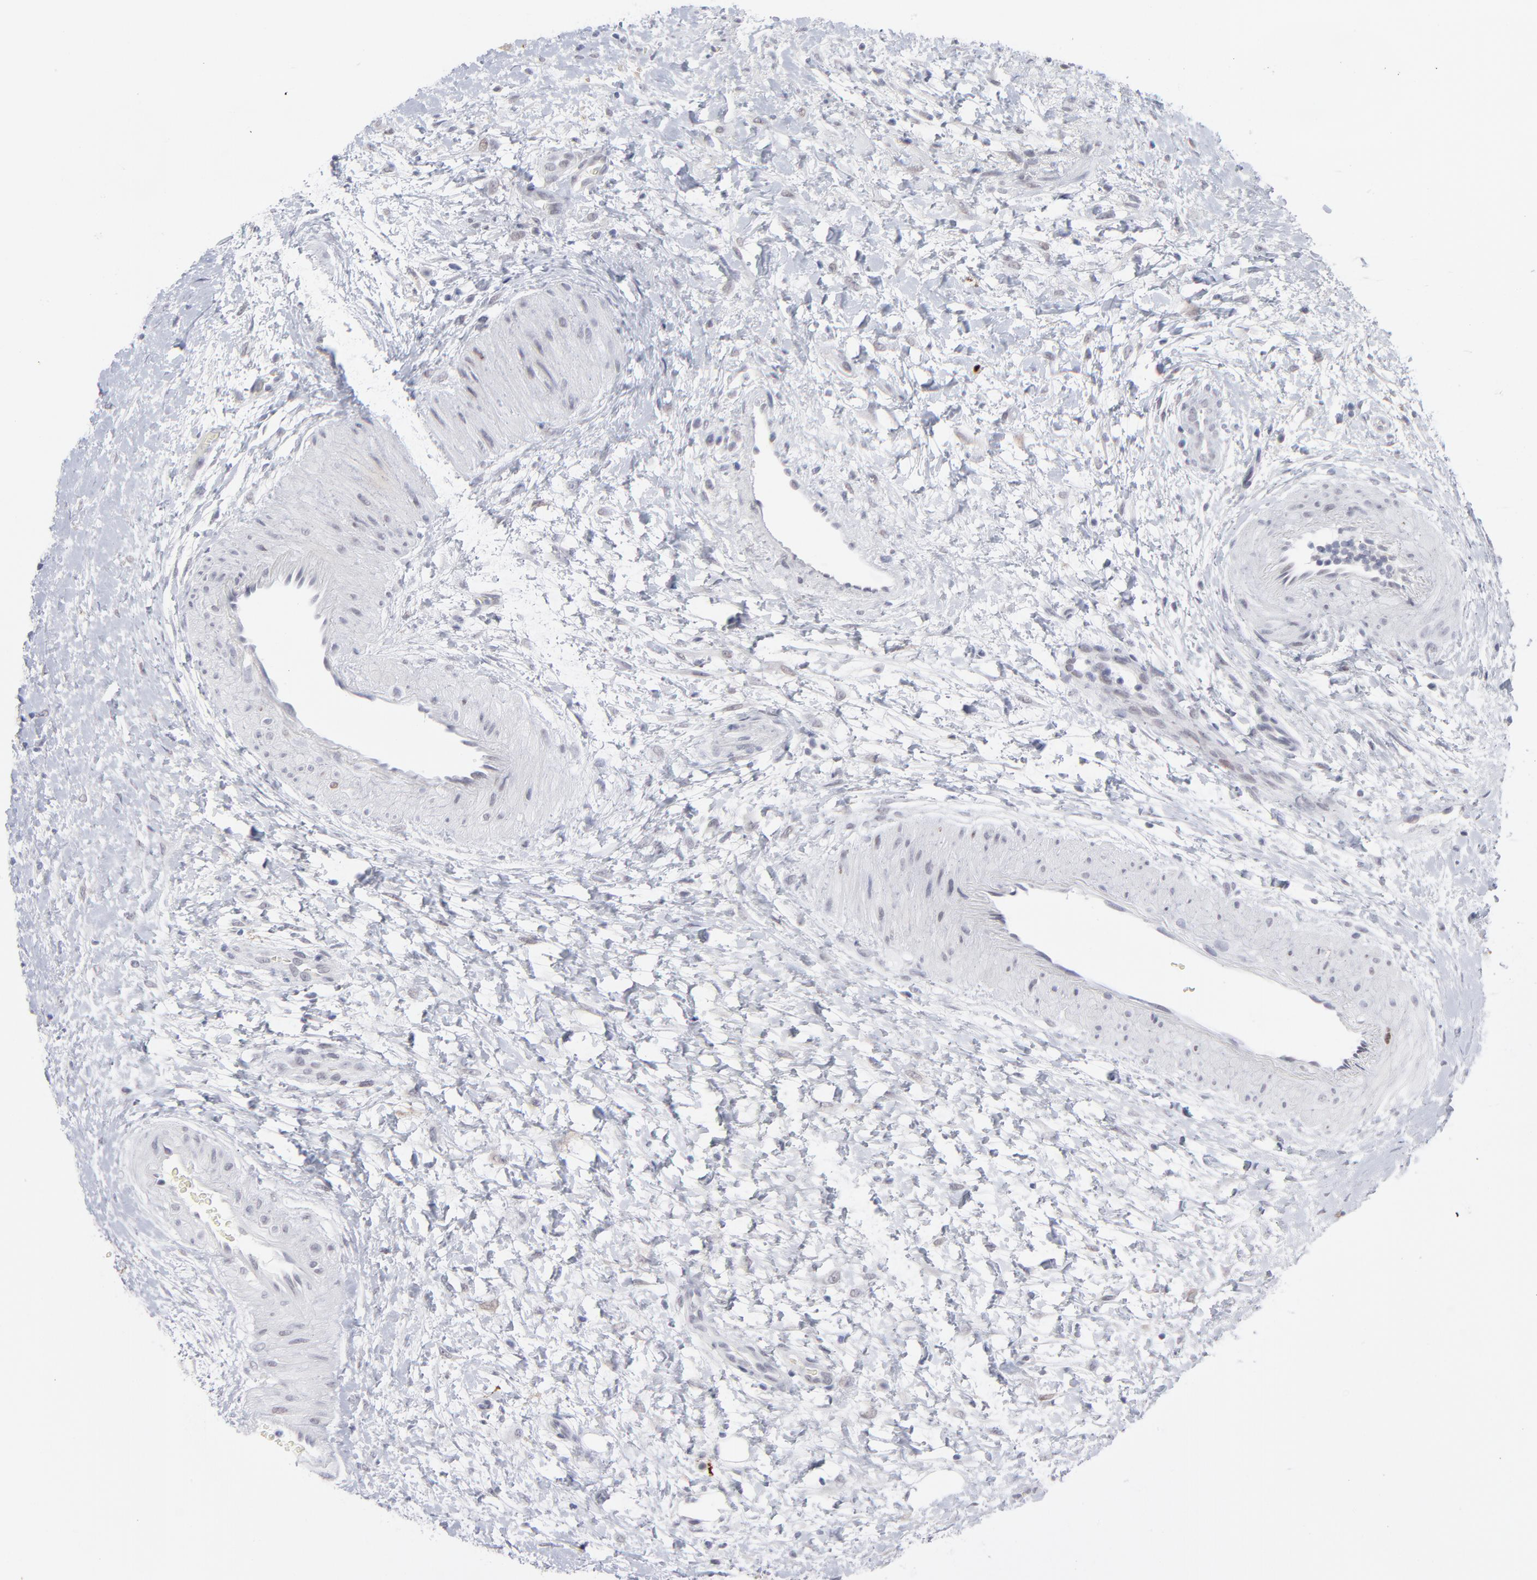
{"staining": {"intensity": "negative", "quantity": "none", "location": "none"}, "tissue": "lymphoma", "cell_type": "Tumor cells", "image_type": "cancer", "snomed": [{"axis": "morphology", "description": "Malignant lymphoma, non-Hodgkin's type, Low grade"}, {"axis": "topography", "description": "Lymph node"}], "caption": "Tumor cells are negative for brown protein staining in malignant lymphoma, non-Hodgkin's type (low-grade).", "gene": "CCR2", "patient": {"sex": "female", "age": 76}}